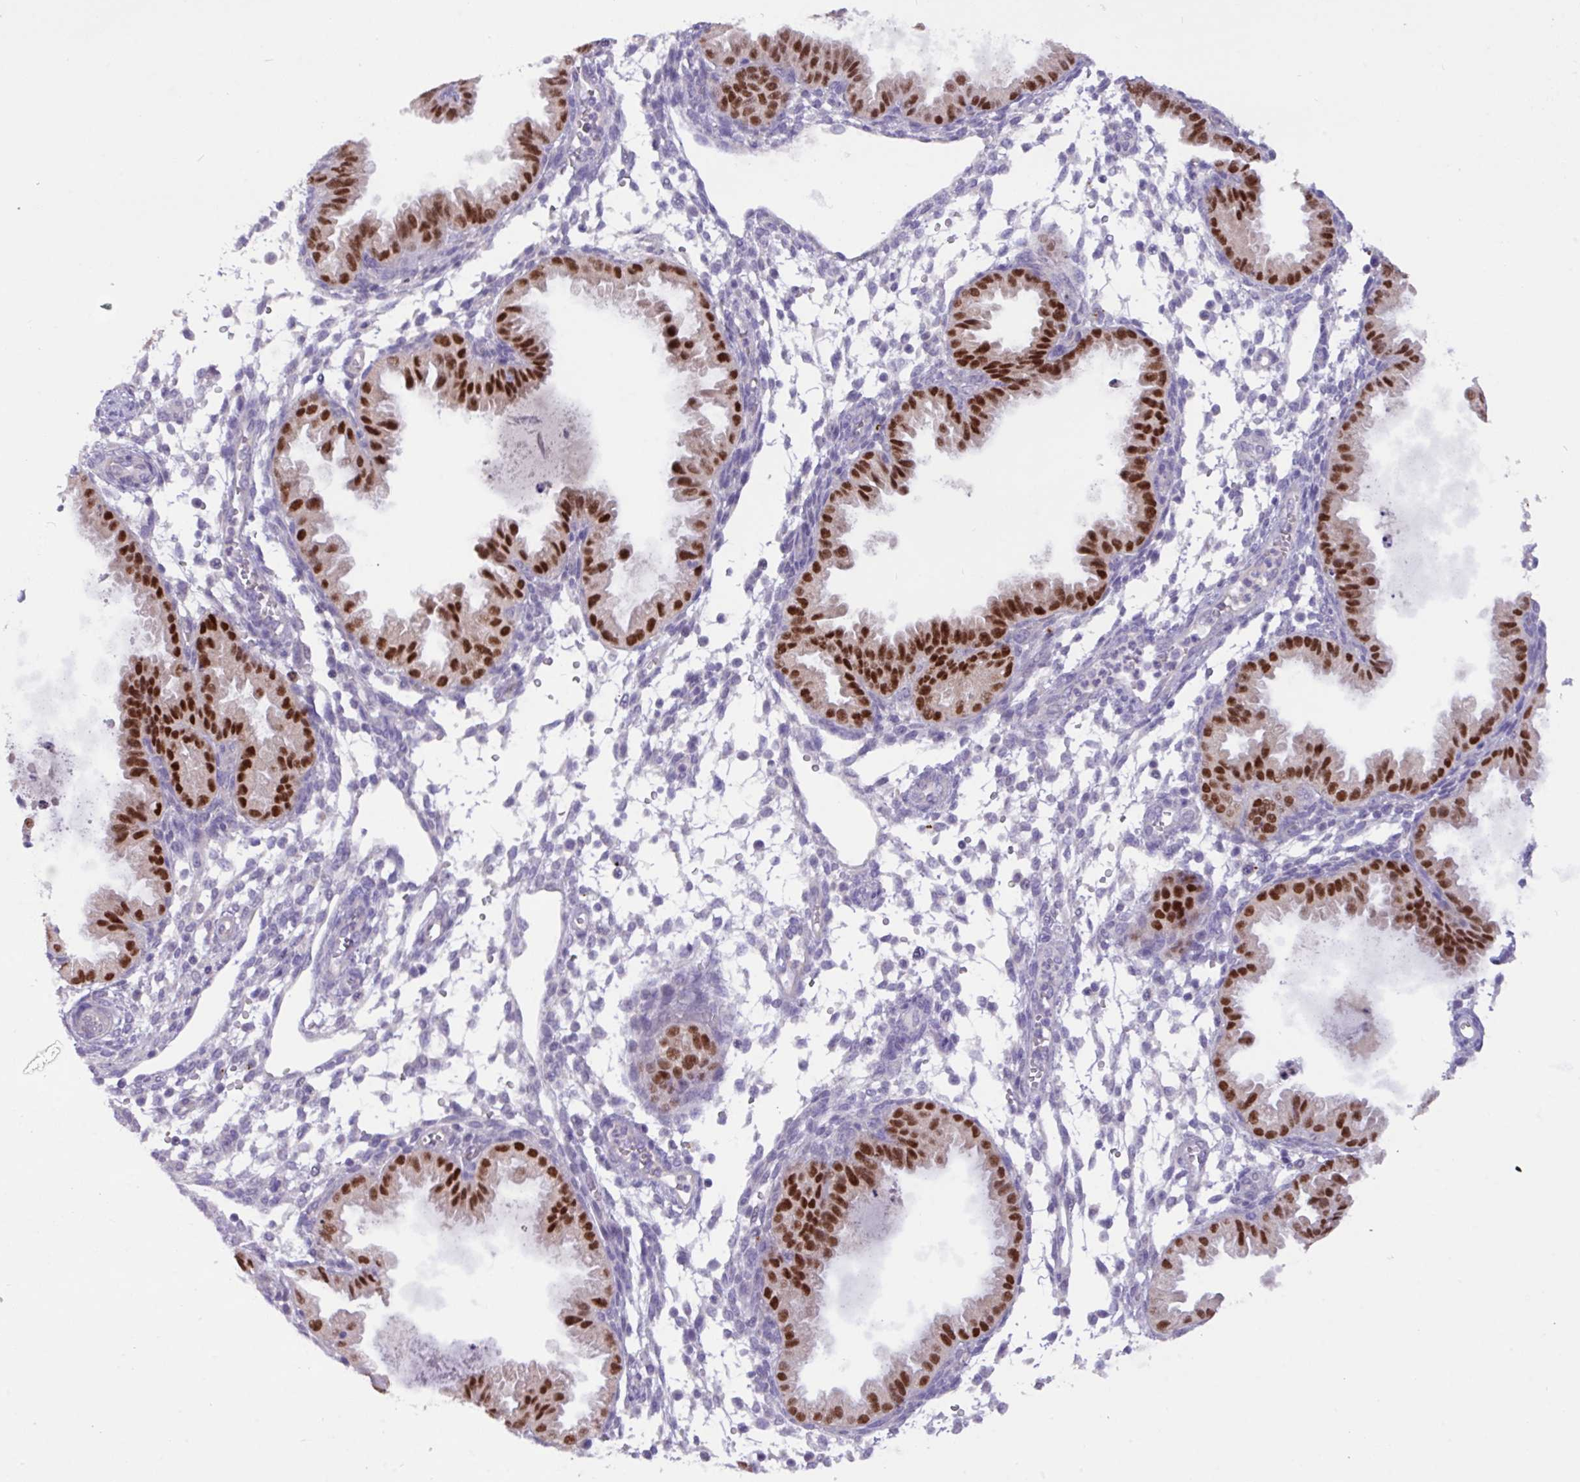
{"staining": {"intensity": "negative", "quantity": "none", "location": "none"}, "tissue": "endometrium", "cell_type": "Cells in endometrial stroma", "image_type": "normal", "snomed": [{"axis": "morphology", "description": "Normal tissue, NOS"}, {"axis": "topography", "description": "Endometrium"}], "caption": "This is an immunohistochemistry image of normal human endometrium. There is no positivity in cells in endometrial stroma.", "gene": "PAX8", "patient": {"sex": "female", "age": 33}}